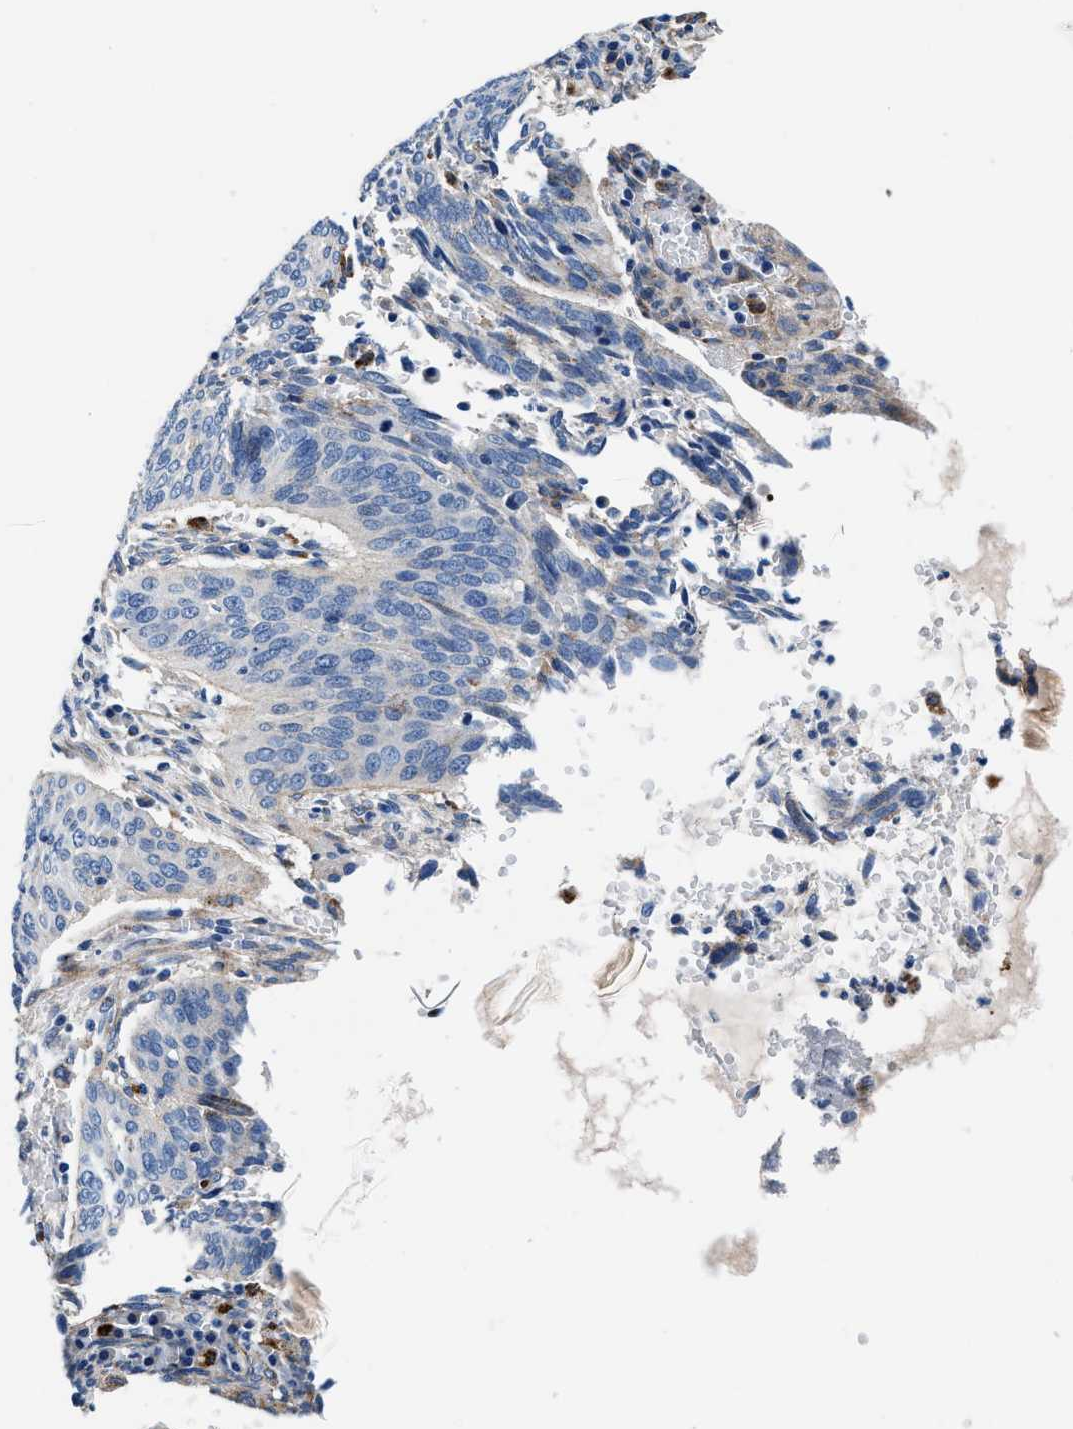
{"staining": {"intensity": "negative", "quantity": "none", "location": "none"}, "tissue": "cervical cancer", "cell_type": "Tumor cells", "image_type": "cancer", "snomed": [{"axis": "morphology", "description": "Normal tissue, NOS"}, {"axis": "morphology", "description": "Squamous cell carcinoma, NOS"}, {"axis": "topography", "description": "Cervix"}], "caption": "Tumor cells show no significant staining in cervical squamous cell carcinoma.", "gene": "DAG1", "patient": {"sex": "female", "age": 39}}